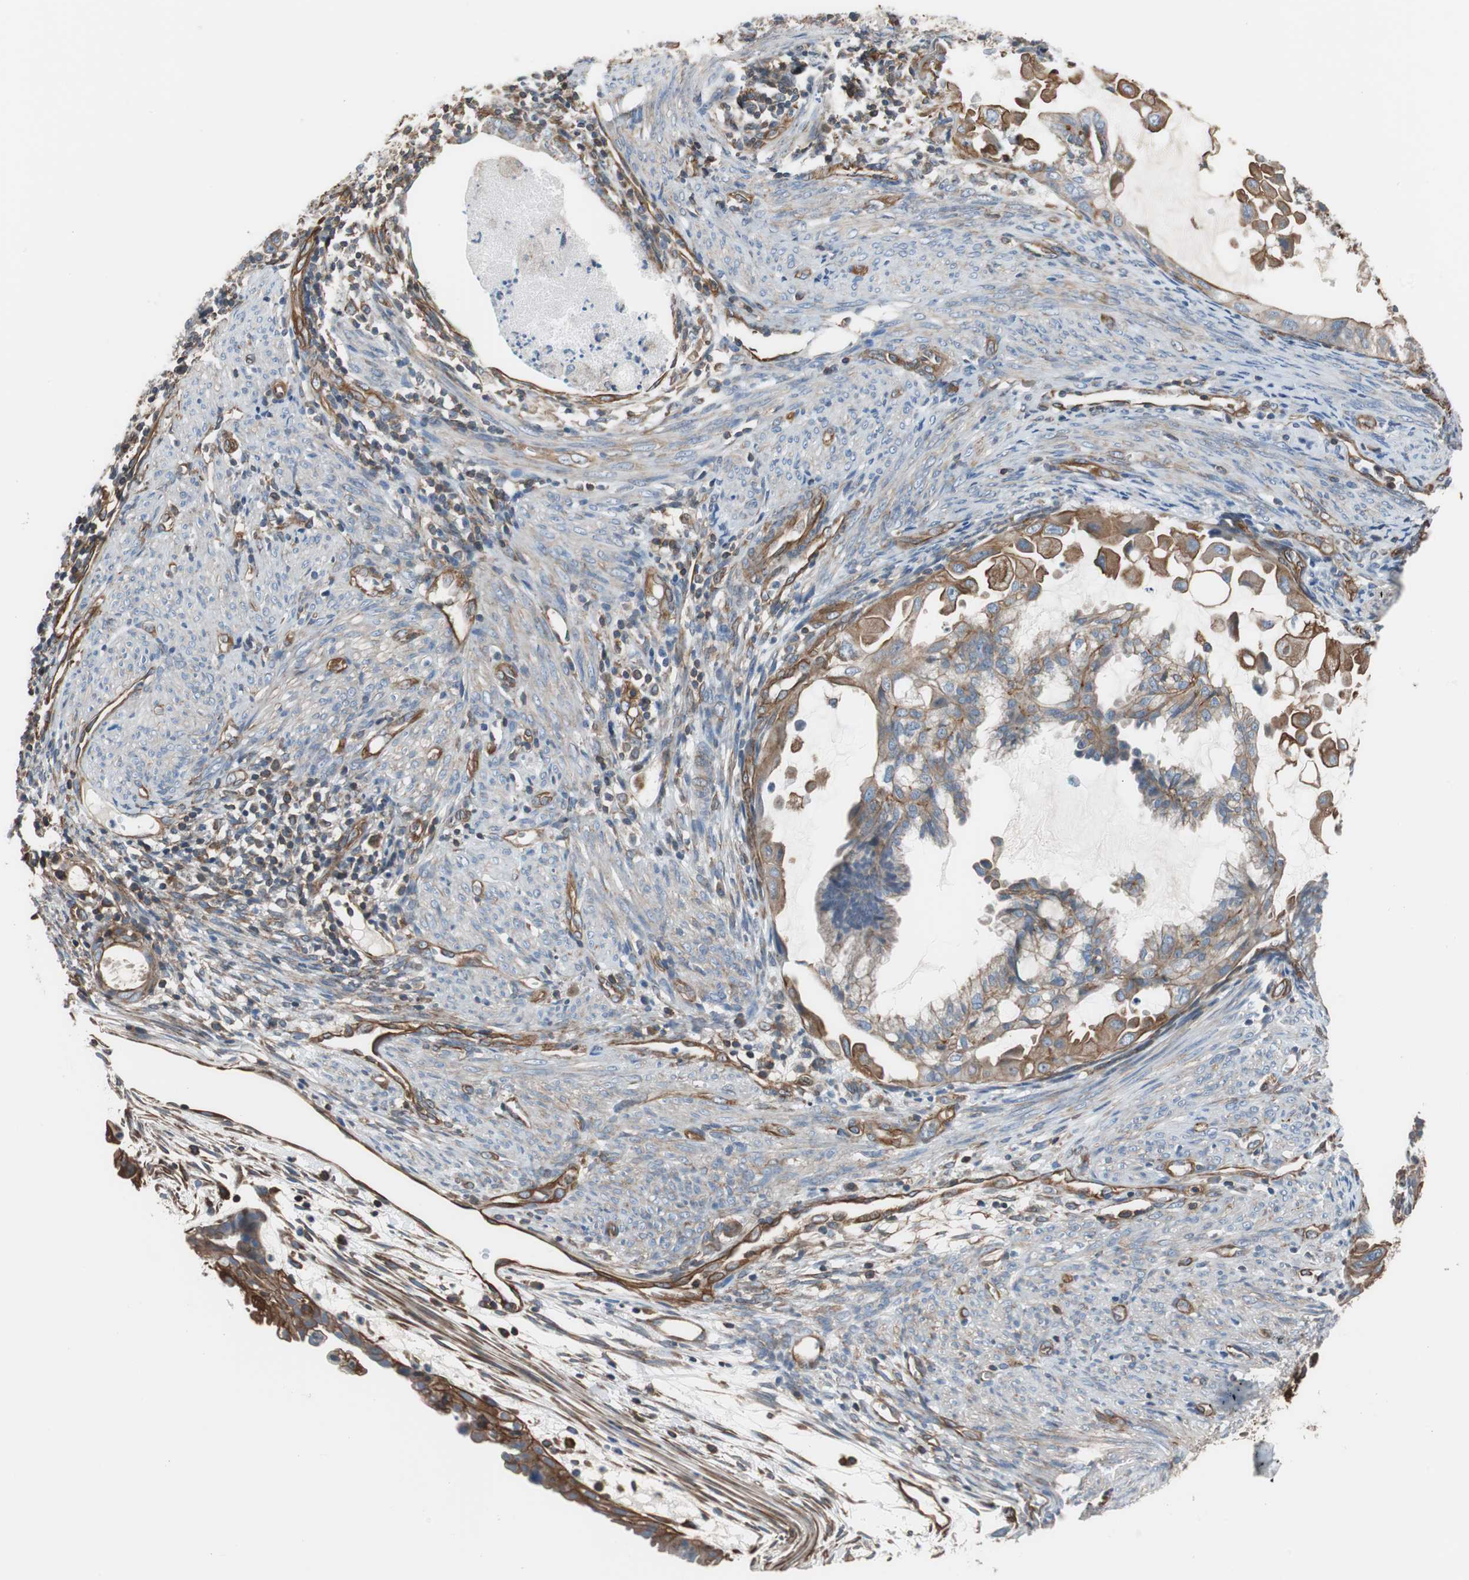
{"staining": {"intensity": "weak", "quantity": "25%-75%", "location": "cytoplasmic/membranous"}, "tissue": "cervical cancer", "cell_type": "Tumor cells", "image_type": "cancer", "snomed": [{"axis": "morphology", "description": "Normal tissue, NOS"}, {"axis": "morphology", "description": "Adenocarcinoma, NOS"}, {"axis": "topography", "description": "Cervix"}, {"axis": "topography", "description": "Endometrium"}], "caption": "Protein staining by immunohistochemistry (IHC) displays weak cytoplasmic/membranous positivity in about 25%-75% of tumor cells in cervical adenocarcinoma. The staining was performed using DAB (3,3'-diaminobenzidine), with brown indicating positive protein expression. Nuclei are stained blue with hematoxylin.", "gene": "KIF3B", "patient": {"sex": "female", "age": 86}}